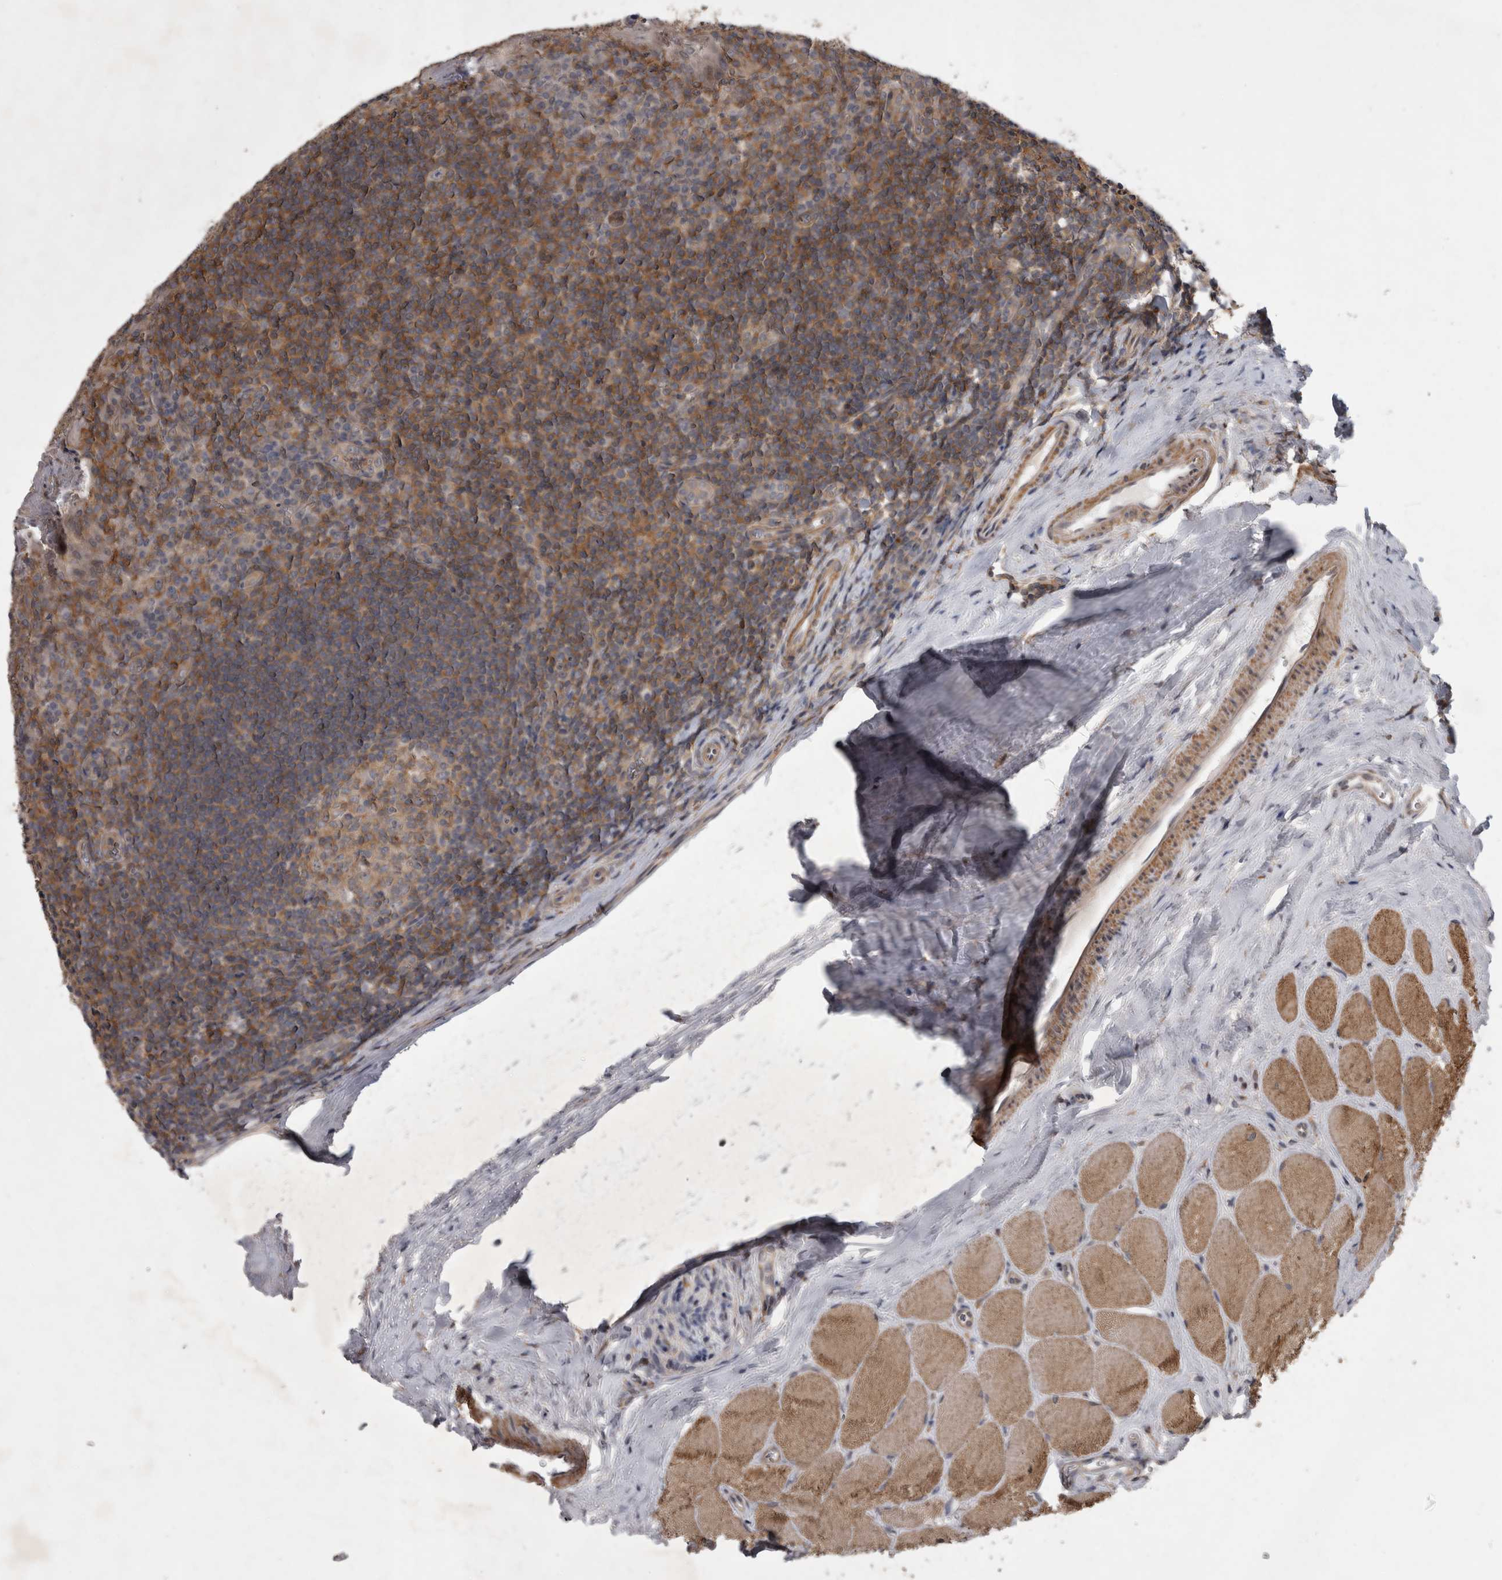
{"staining": {"intensity": "weak", "quantity": "25%-75%", "location": "cytoplasmic/membranous"}, "tissue": "tonsil", "cell_type": "Germinal center cells", "image_type": "normal", "snomed": [{"axis": "morphology", "description": "Normal tissue, NOS"}, {"axis": "topography", "description": "Tonsil"}], "caption": "A brown stain highlights weak cytoplasmic/membranous staining of a protein in germinal center cells of benign human tonsil.", "gene": "SPATA48", "patient": {"sex": "male", "age": 27}}